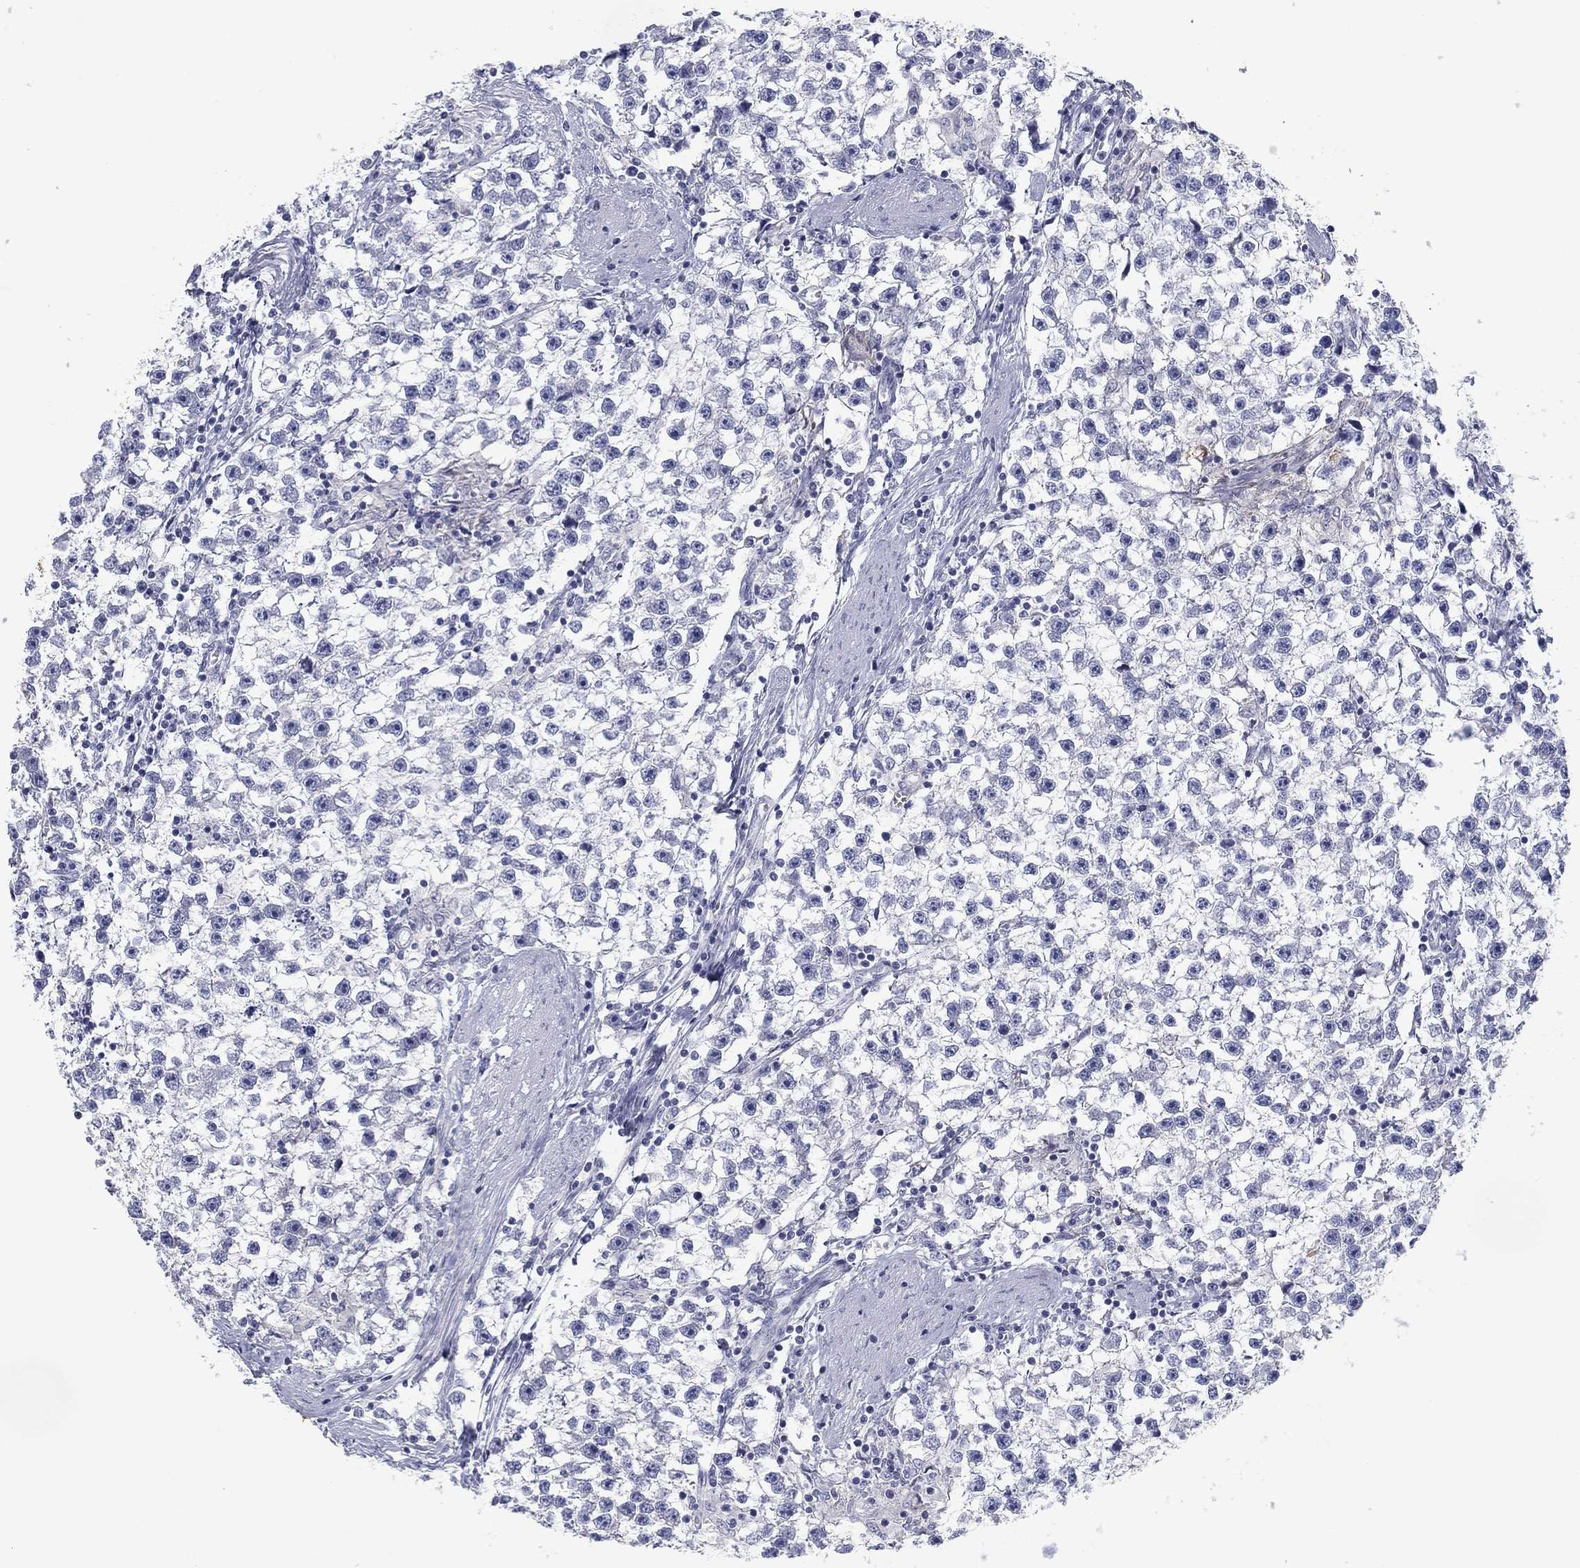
{"staining": {"intensity": "negative", "quantity": "none", "location": "none"}, "tissue": "testis cancer", "cell_type": "Tumor cells", "image_type": "cancer", "snomed": [{"axis": "morphology", "description": "Seminoma, NOS"}, {"axis": "topography", "description": "Testis"}], "caption": "A histopathology image of human testis seminoma is negative for staining in tumor cells.", "gene": "CALB1", "patient": {"sex": "male", "age": 59}}